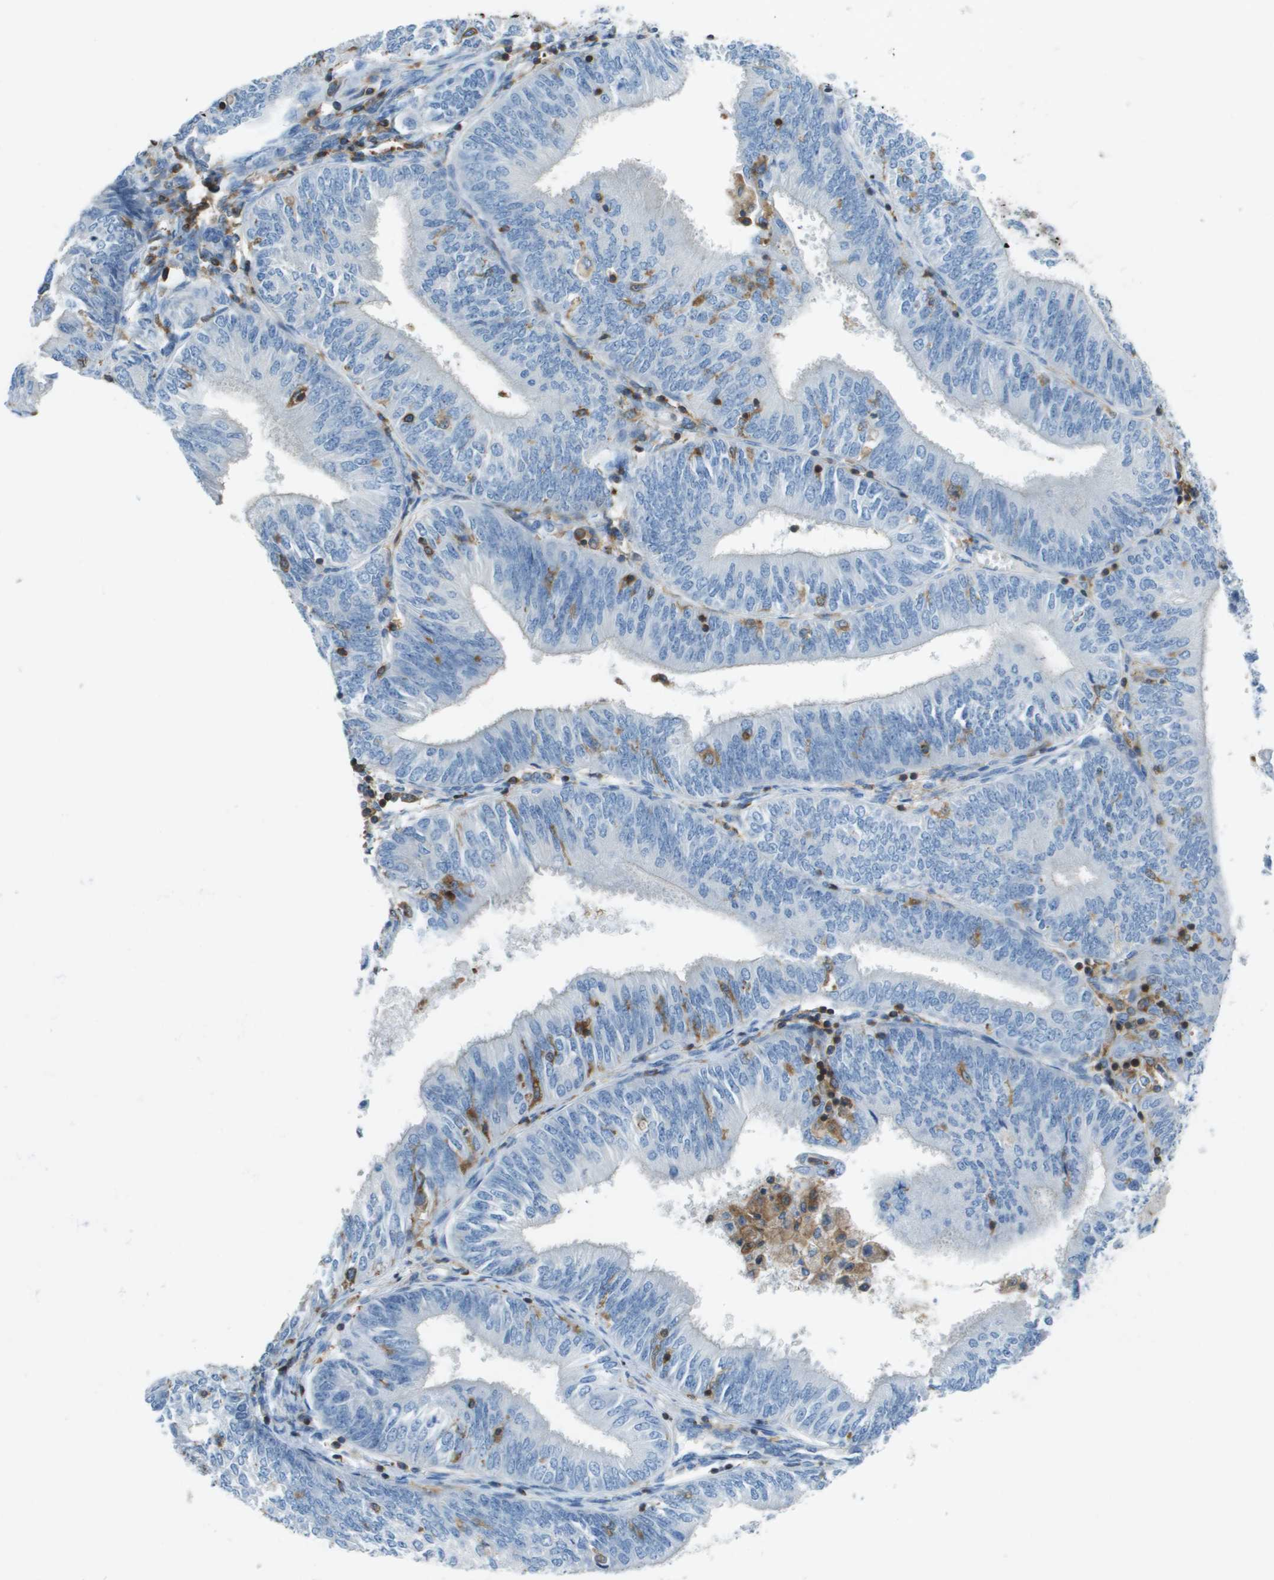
{"staining": {"intensity": "negative", "quantity": "none", "location": "none"}, "tissue": "endometrial cancer", "cell_type": "Tumor cells", "image_type": "cancer", "snomed": [{"axis": "morphology", "description": "Adenocarcinoma, NOS"}, {"axis": "topography", "description": "Endometrium"}], "caption": "Immunohistochemistry (IHC) of human endometrial cancer (adenocarcinoma) exhibits no positivity in tumor cells.", "gene": "APBB1IP", "patient": {"sex": "female", "age": 58}}